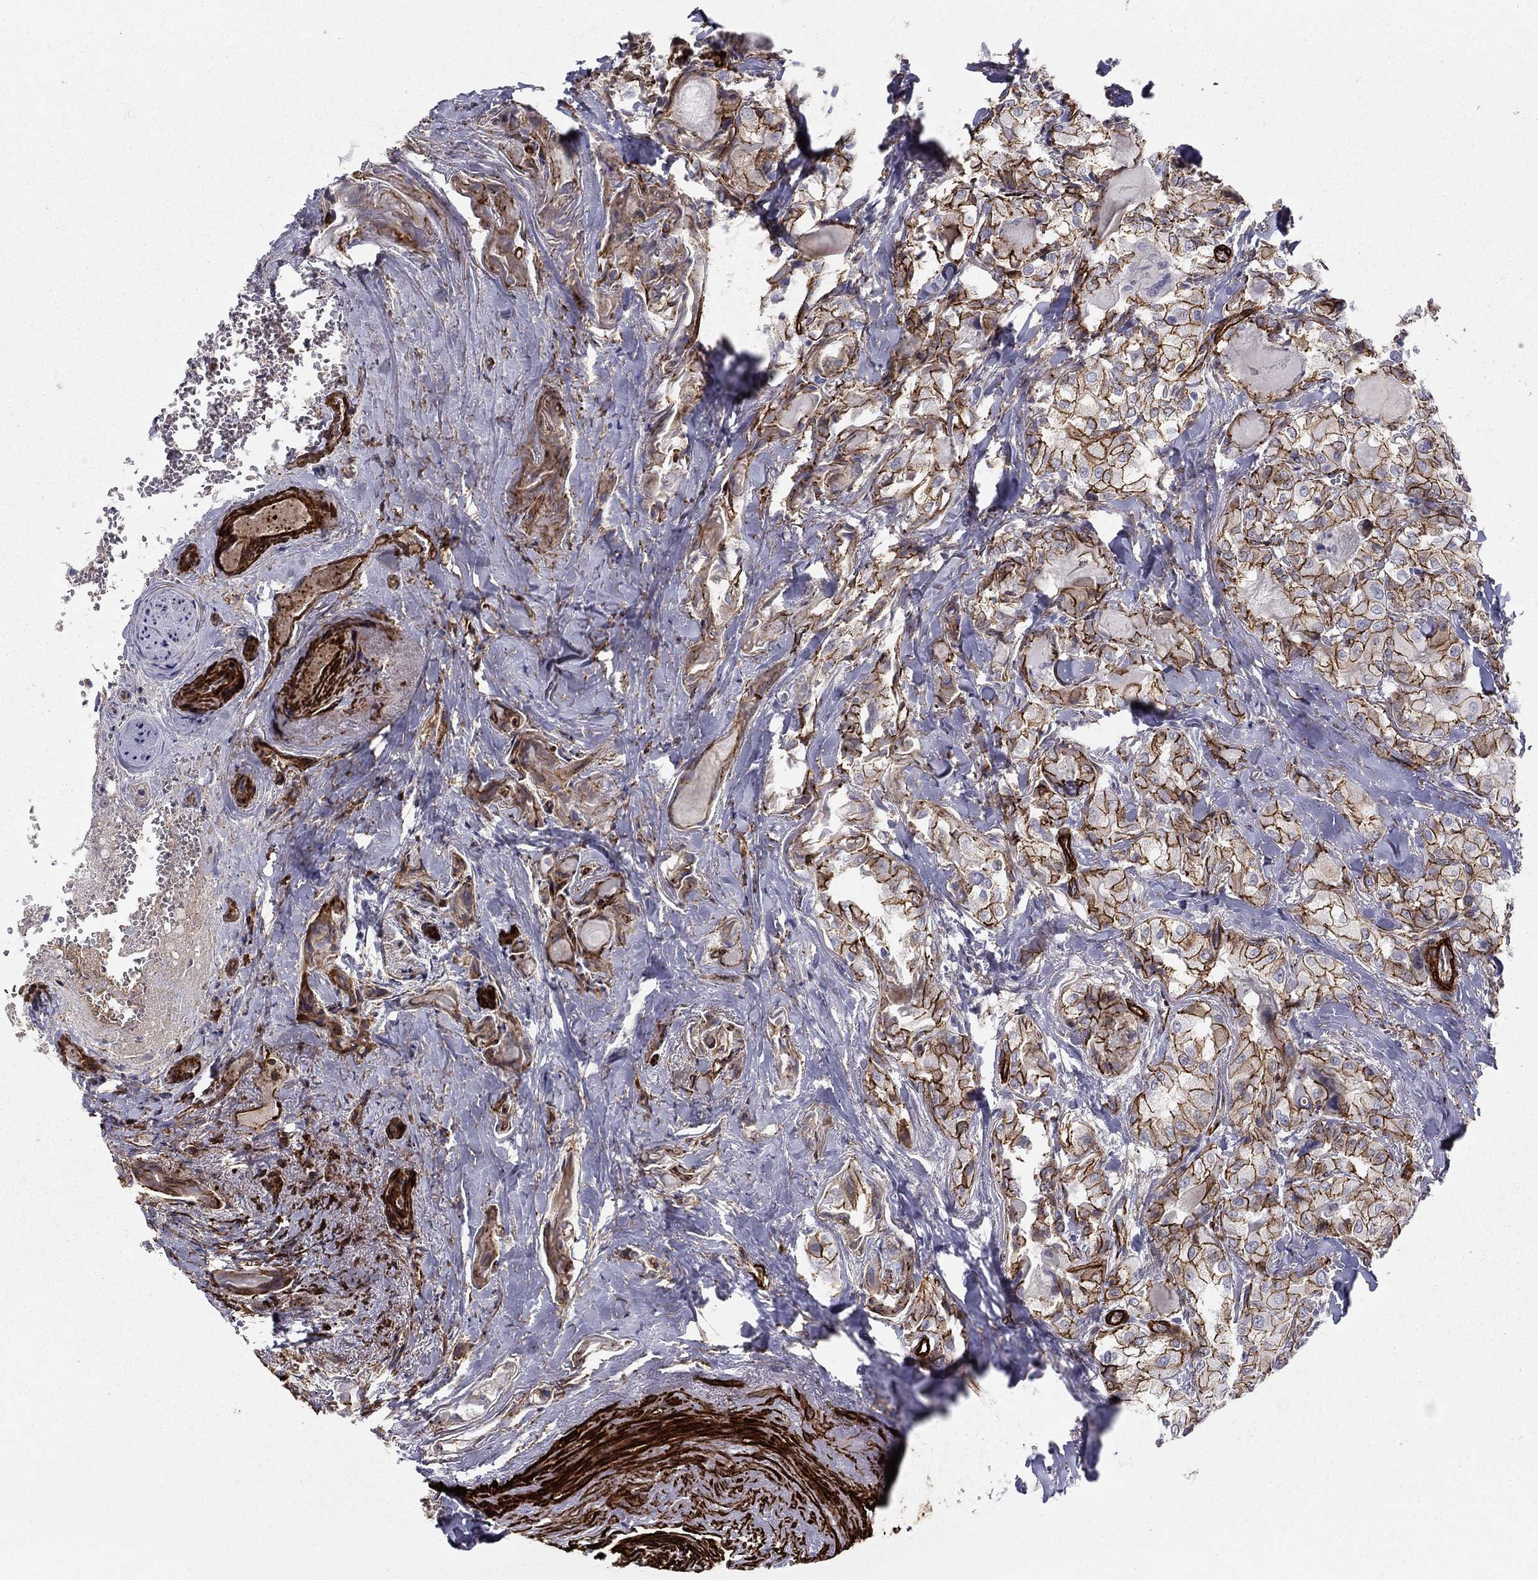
{"staining": {"intensity": "strong", "quantity": ">75%", "location": "cytoplasmic/membranous"}, "tissue": "thyroid cancer", "cell_type": "Tumor cells", "image_type": "cancer", "snomed": [{"axis": "morphology", "description": "Normal tissue, NOS"}, {"axis": "morphology", "description": "Papillary adenocarcinoma, NOS"}, {"axis": "topography", "description": "Thyroid gland"}], "caption": "Papillary adenocarcinoma (thyroid) stained for a protein shows strong cytoplasmic/membranous positivity in tumor cells.", "gene": "KRBA1", "patient": {"sex": "female", "age": 66}}